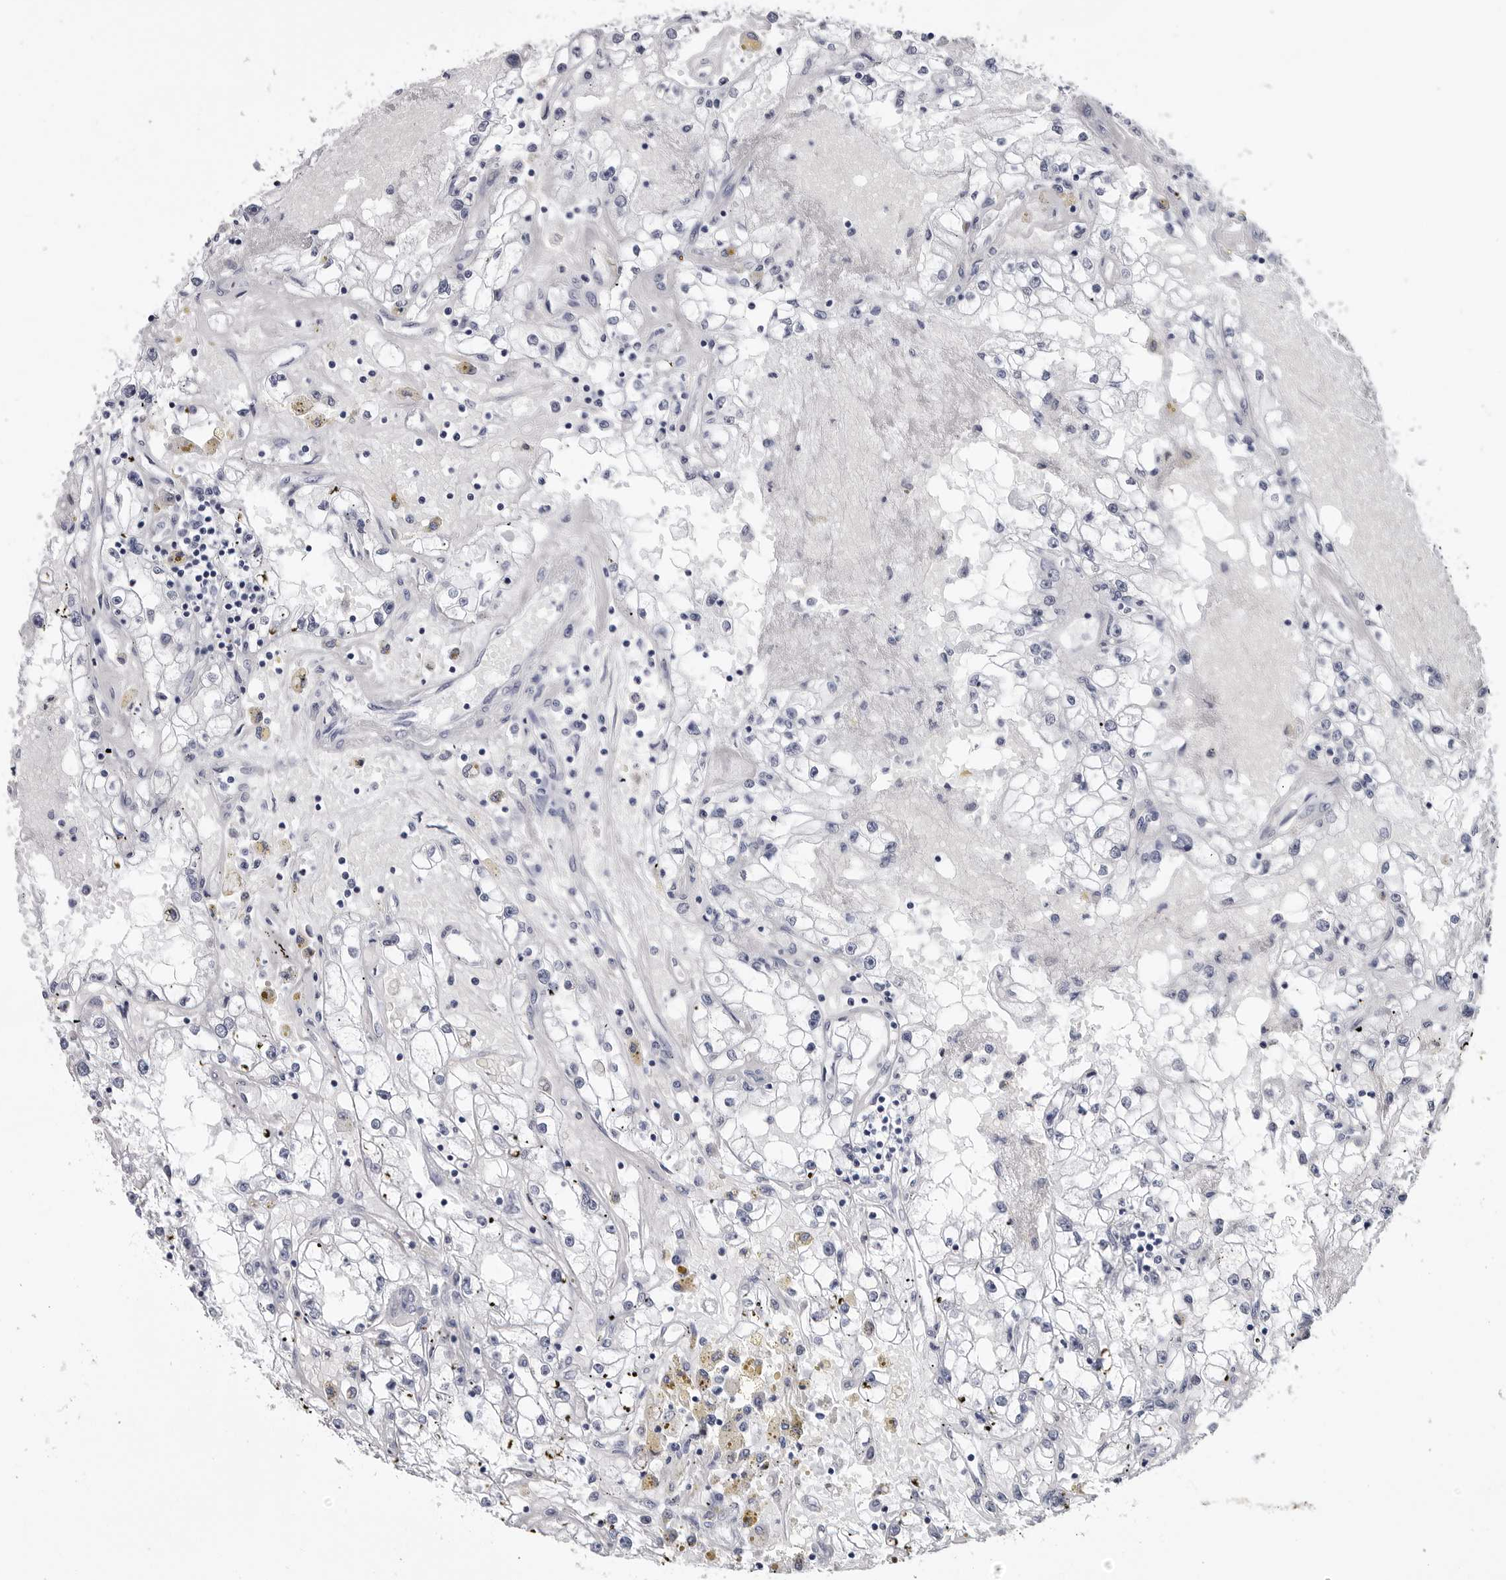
{"staining": {"intensity": "negative", "quantity": "none", "location": "none"}, "tissue": "renal cancer", "cell_type": "Tumor cells", "image_type": "cancer", "snomed": [{"axis": "morphology", "description": "Adenocarcinoma, NOS"}, {"axis": "topography", "description": "Kidney"}], "caption": "Immunohistochemical staining of human adenocarcinoma (renal) exhibits no significant positivity in tumor cells. Brightfield microscopy of IHC stained with DAB (brown) and hematoxylin (blue), captured at high magnification.", "gene": "GNL2", "patient": {"sex": "male", "age": 56}}